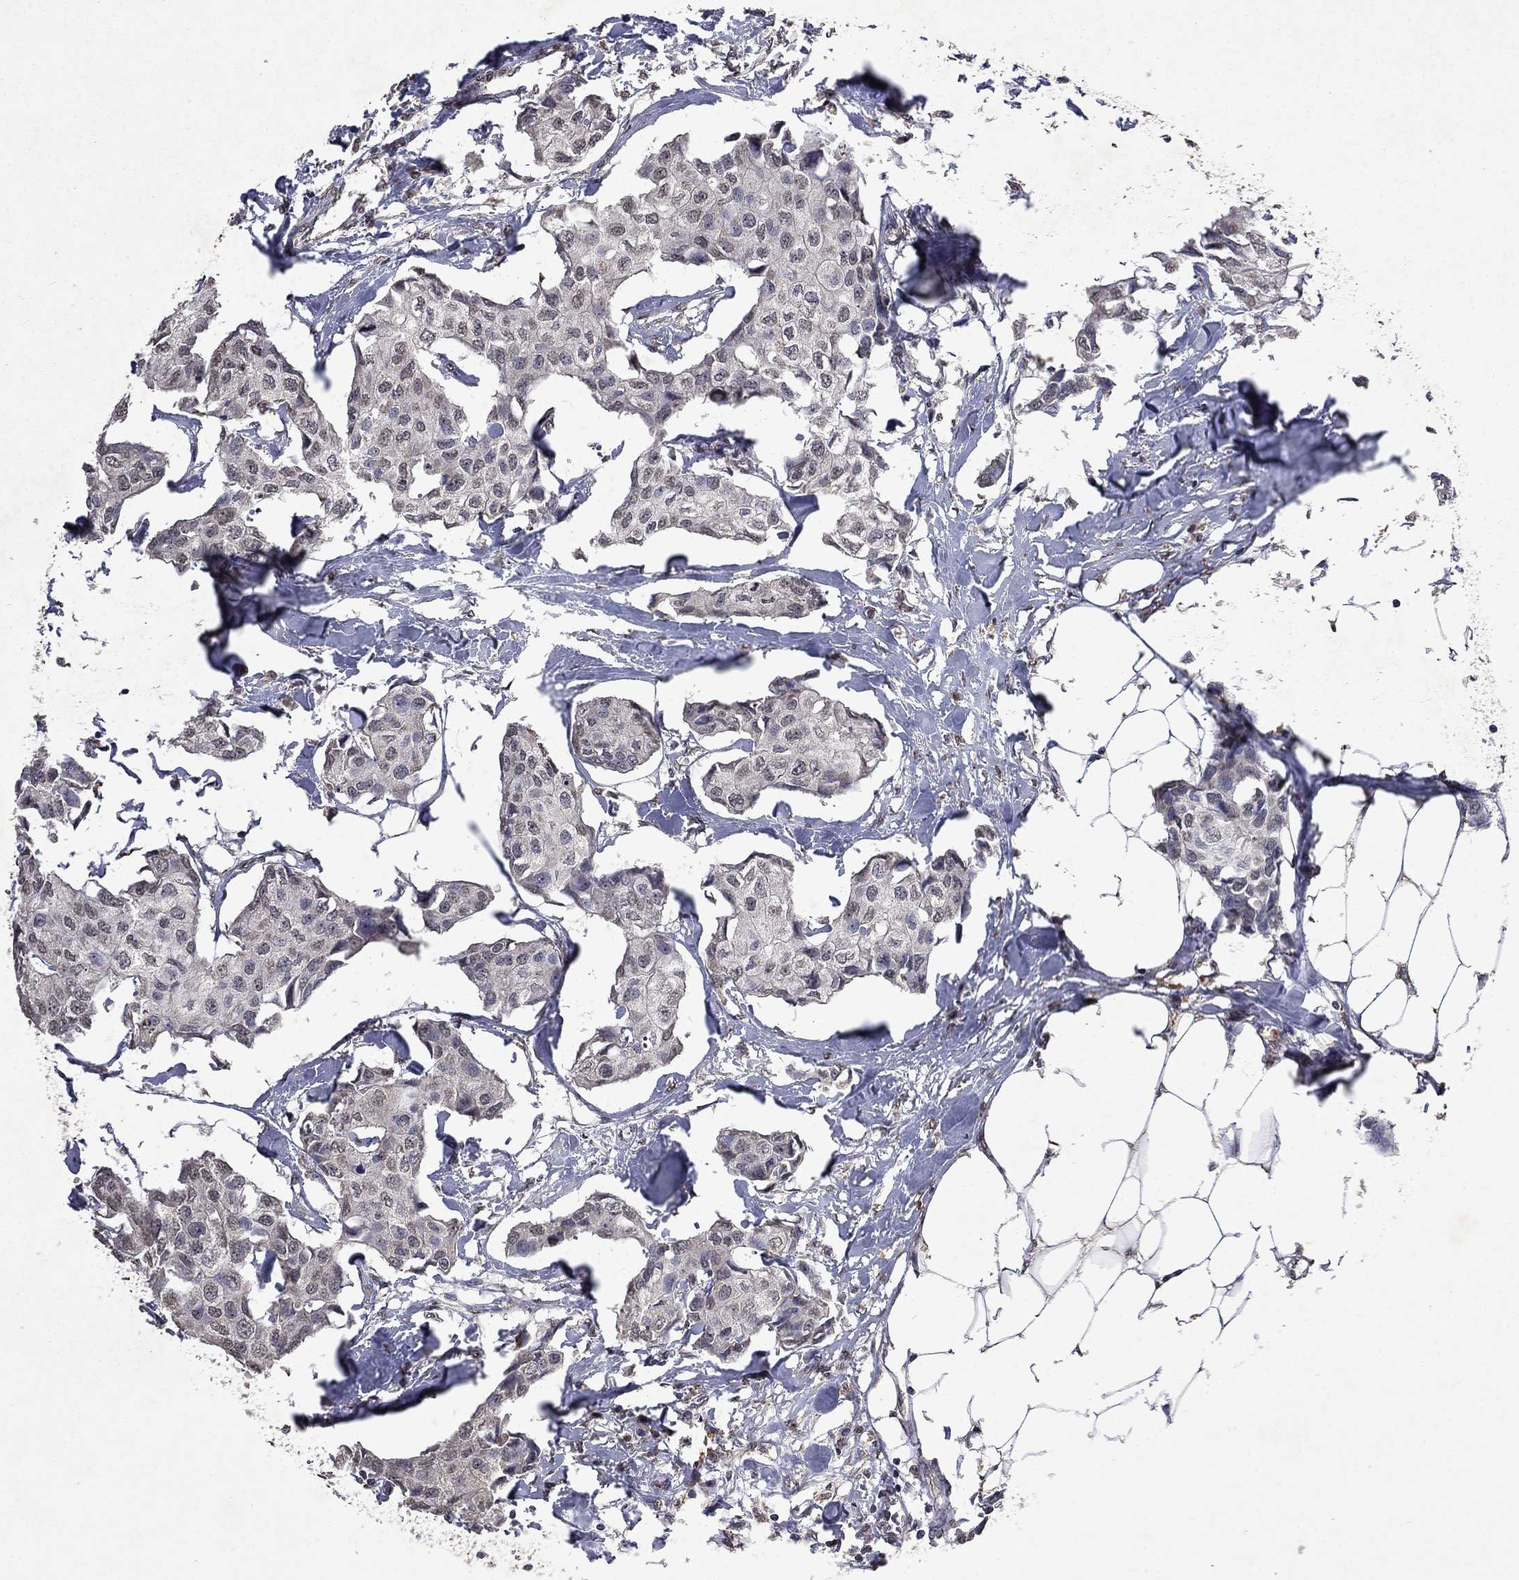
{"staining": {"intensity": "negative", "quantity": "none", "location": "none"}, "tissue": "breast cancer", "cell_type": "Tumor cells", "image_type": "cancer", "snomed": [{"axis": "morphology", "description": "Duct carcinoma"}, {"axis": "topography", "description": "Breast"}], "caption": "This is an IHC histopathology image of human invasive ductal carcinoma (breast). There is no positivity in tumor cells.", "gene": "TTC38", "patient": {"sex": "female", "age": 80}}